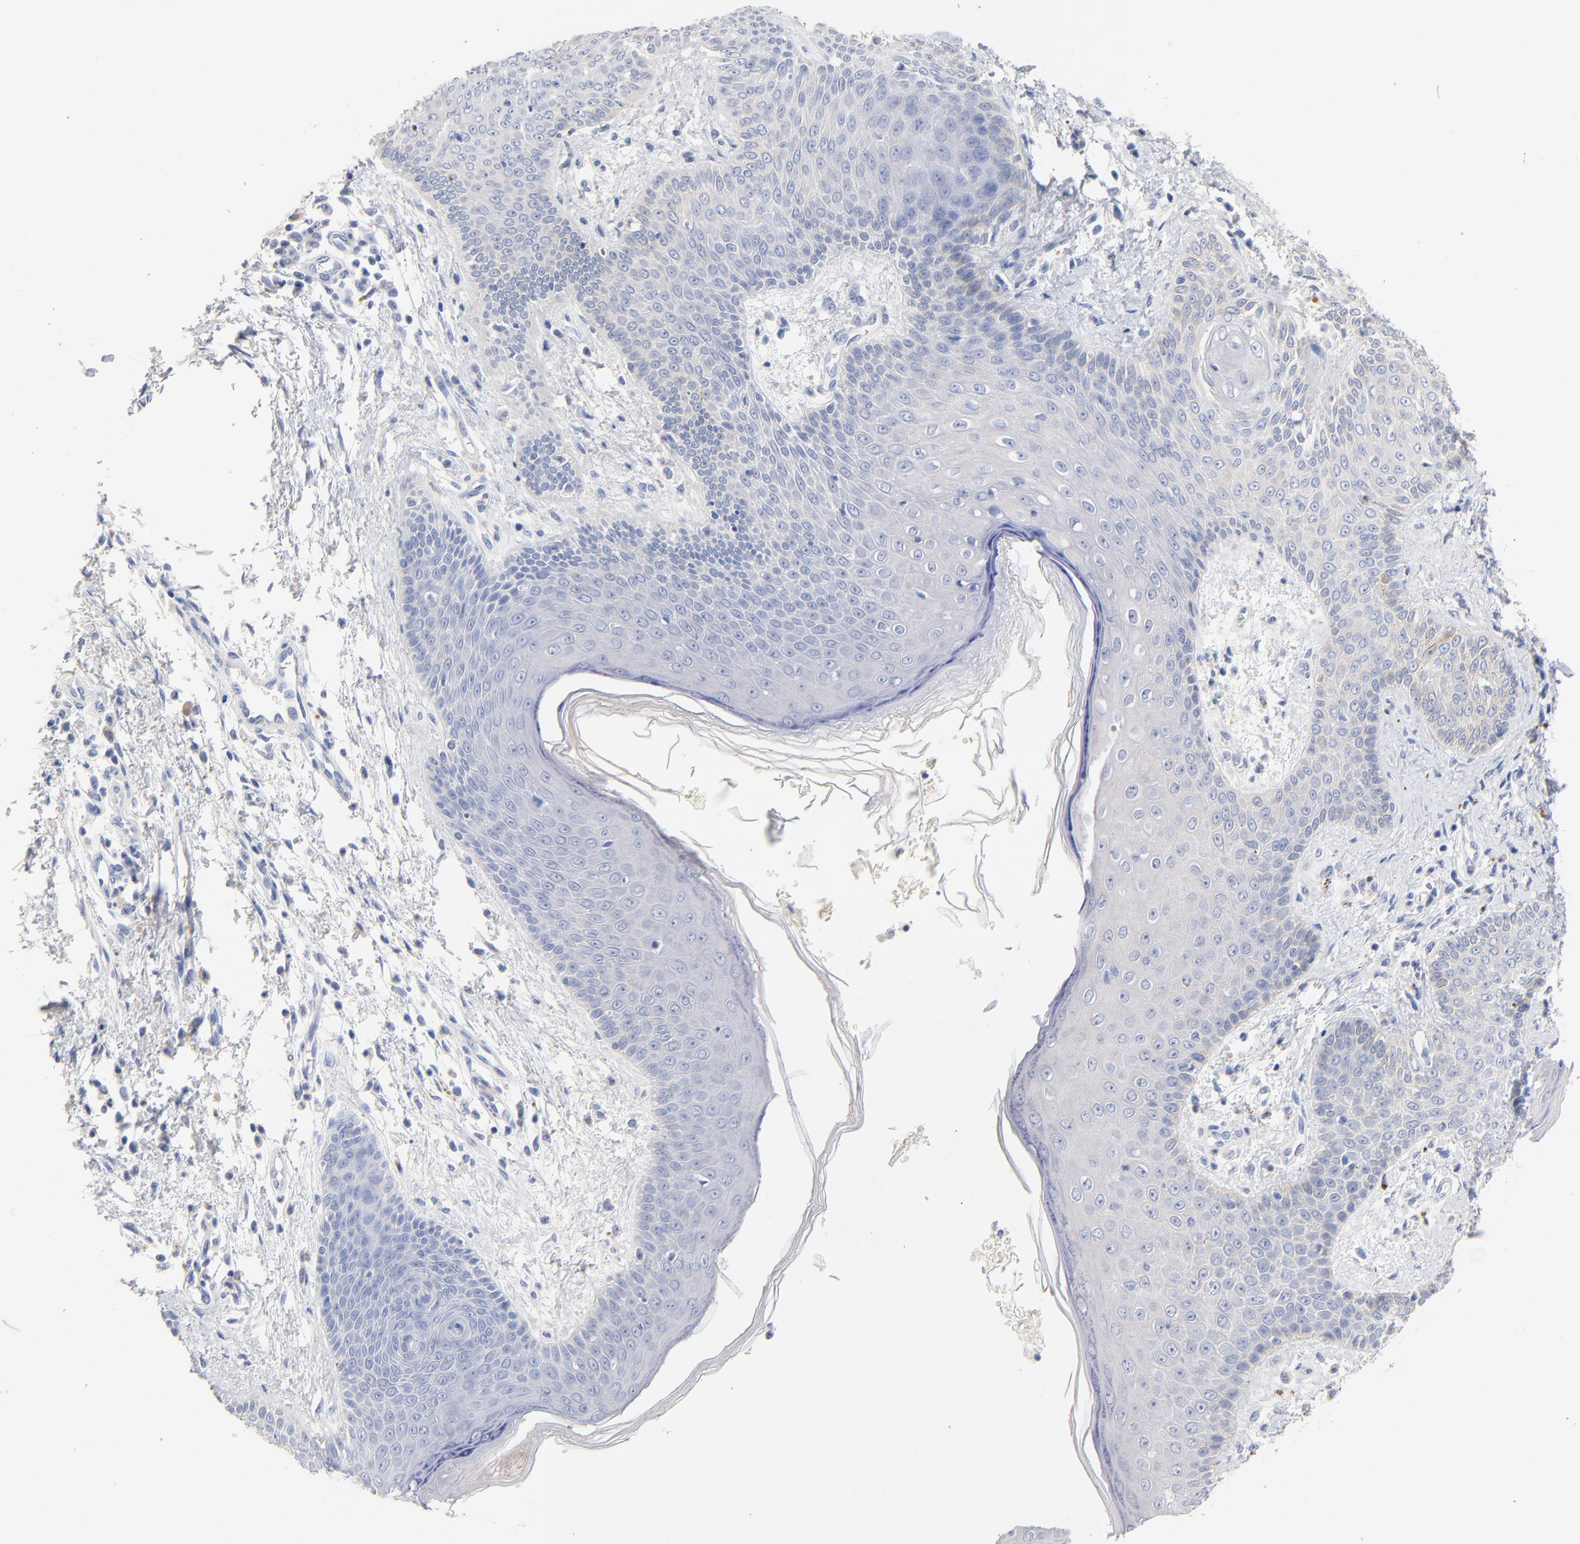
{"staining": {"intensity": "negative", "quantity": "none", "location": "none"}, "tissue": "skin cancer", "cell_type": "Tumor cells", "image_type": "cancer", "snomed": [{"axis": "morphology", "description": "Basal cell carcinoma"}, {"axis": "topography", "description": "Skin"}], "caption": "The immunohistochemistry image has no significant staining in tumor cells of skin cancer (basal cell carcinoma) tissue.", "gene": "CPS1", "patient": {"sex": "female", "age": 64}}